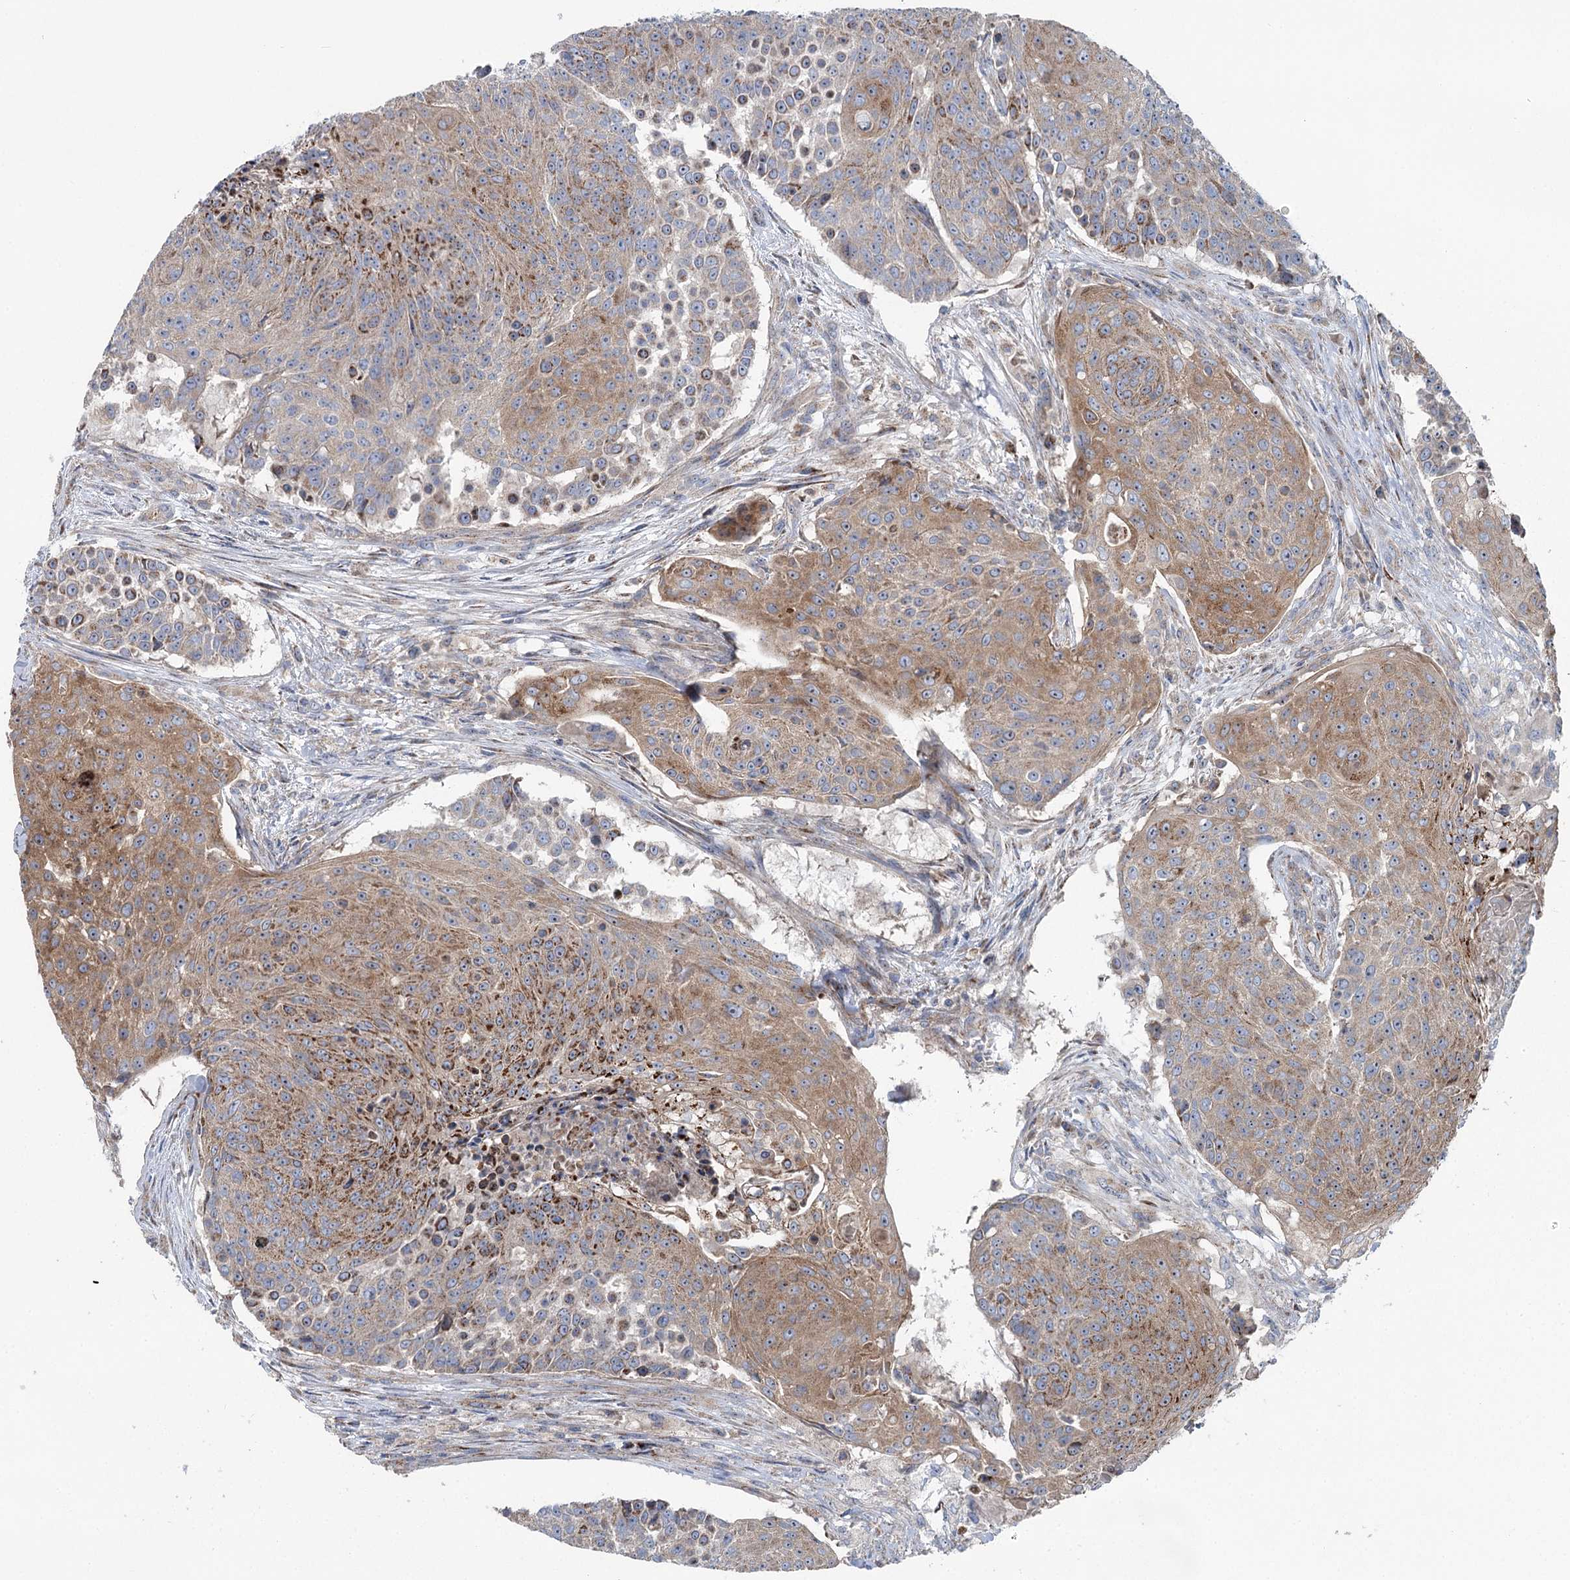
{"staining": {"intensity": "moderate", "quantity": ">75%", "location": "cytoplasmic/membranous"}, "tissue": "urothelial cancer", "cell_type": "Tumor cells", "image_type": "cancer", "snomed": [{"axis": "morphology", "description": "Urothelial carcinoma, High grade"}, {"axis": "topography", "description": "Urinary bladder"}], "caption": "A high-resolution micrograph shows IHC staining of urothelial cancer, which exhibits moderate cytoplasmic/membranous positivity in about >75% of tumor cells.", "gene": "MARK2", "patient": {"sex": "female", "age": 63}}